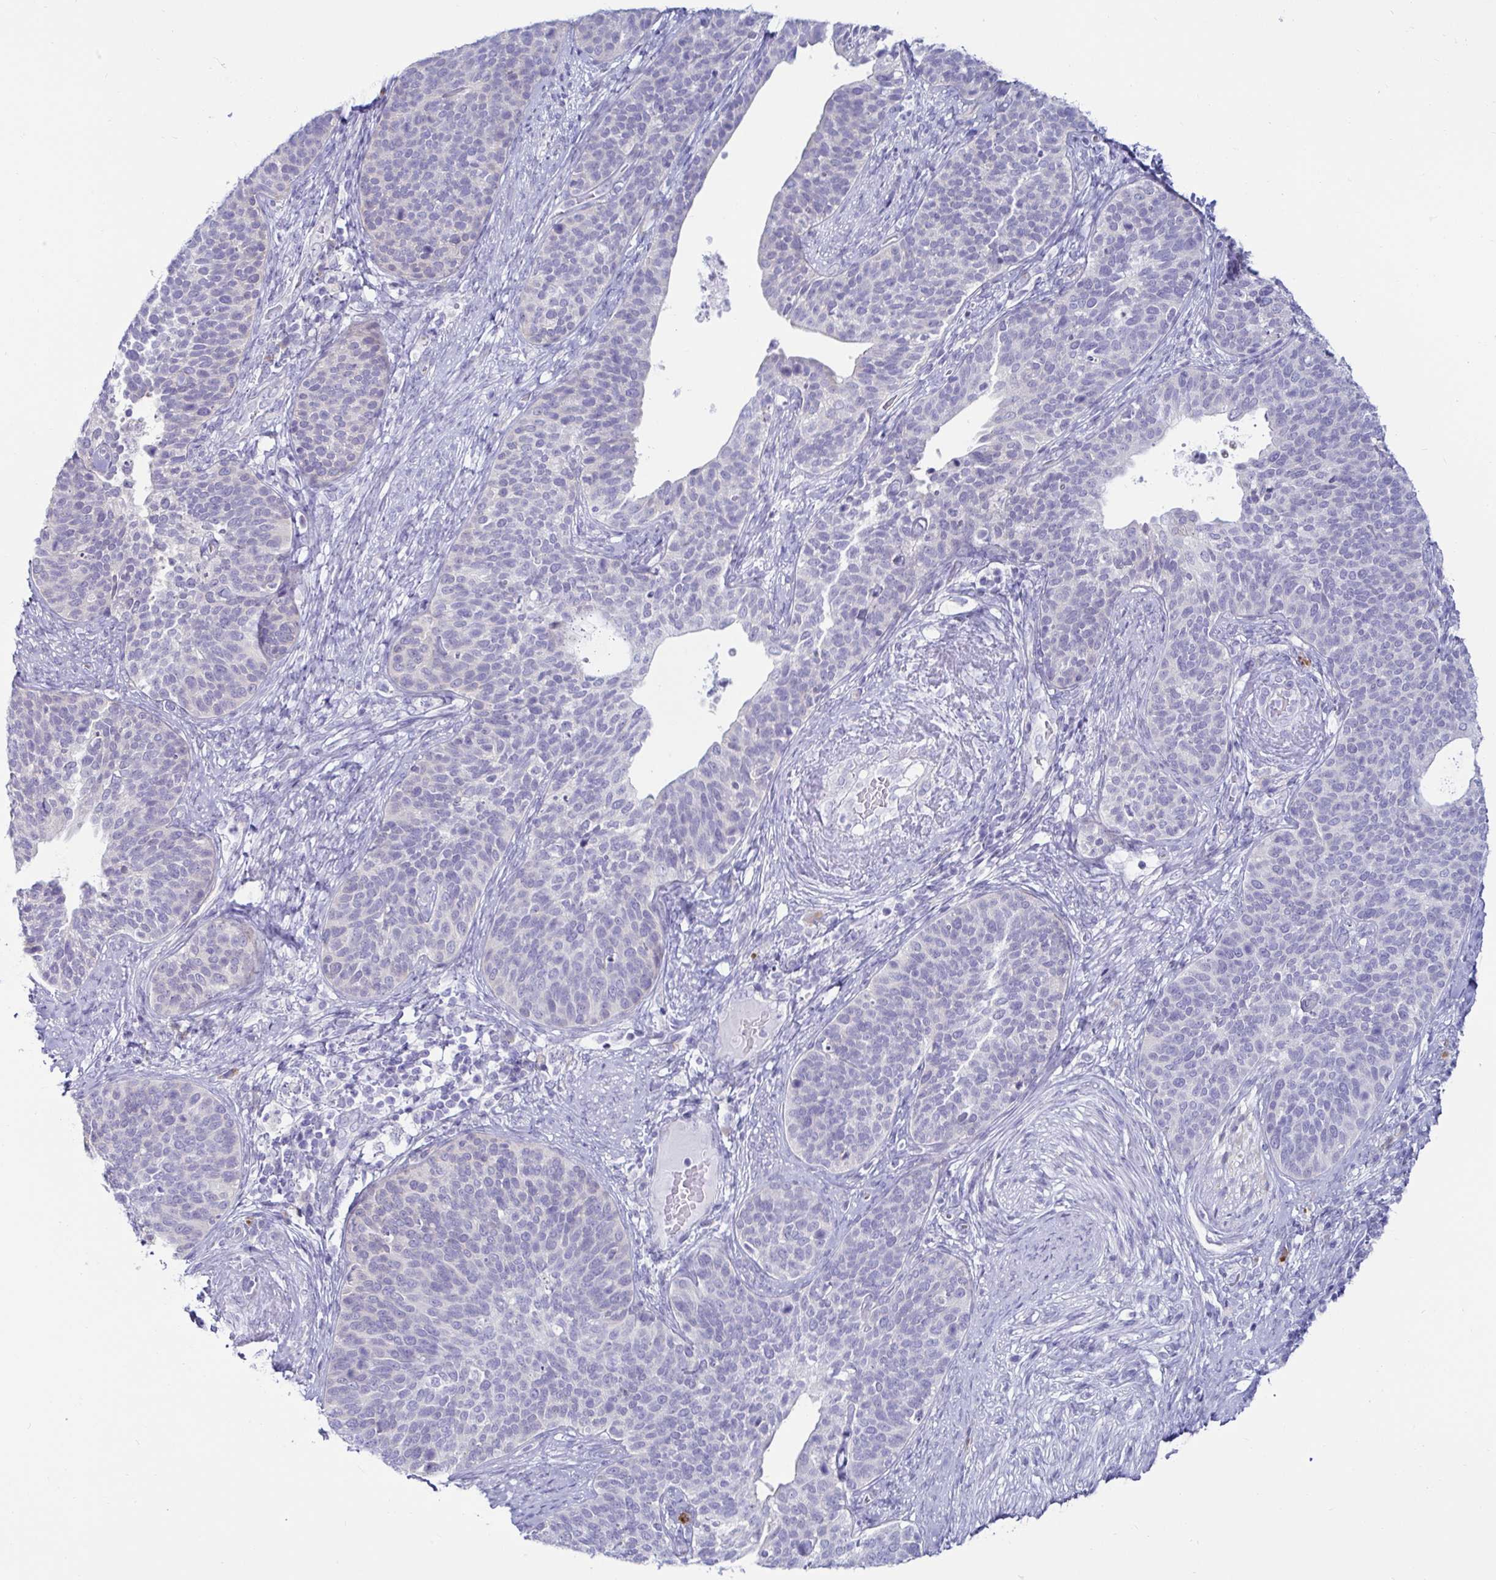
{"staining": {"intensity": "negative", "quantity": "none", "location": "none"}, "tissue": "cervical cancer", "cell_type": "Tumor cells", "image_type": "cancer", "snomed": [{"axis": "morphology", "description": "Squamous cell carcinoma, NOS"}, {"axis": "topography", "description": "Cervix"}], "caption": "Immunohistochemistry (IHC) photomicrograph of cervical cancer (squamous cell carcinoma) stained for a protein (brown), which demonstrates no staining in tumor cells.", "gene": "TFPI2", "patient": {"sex": "female", "age": 69}}